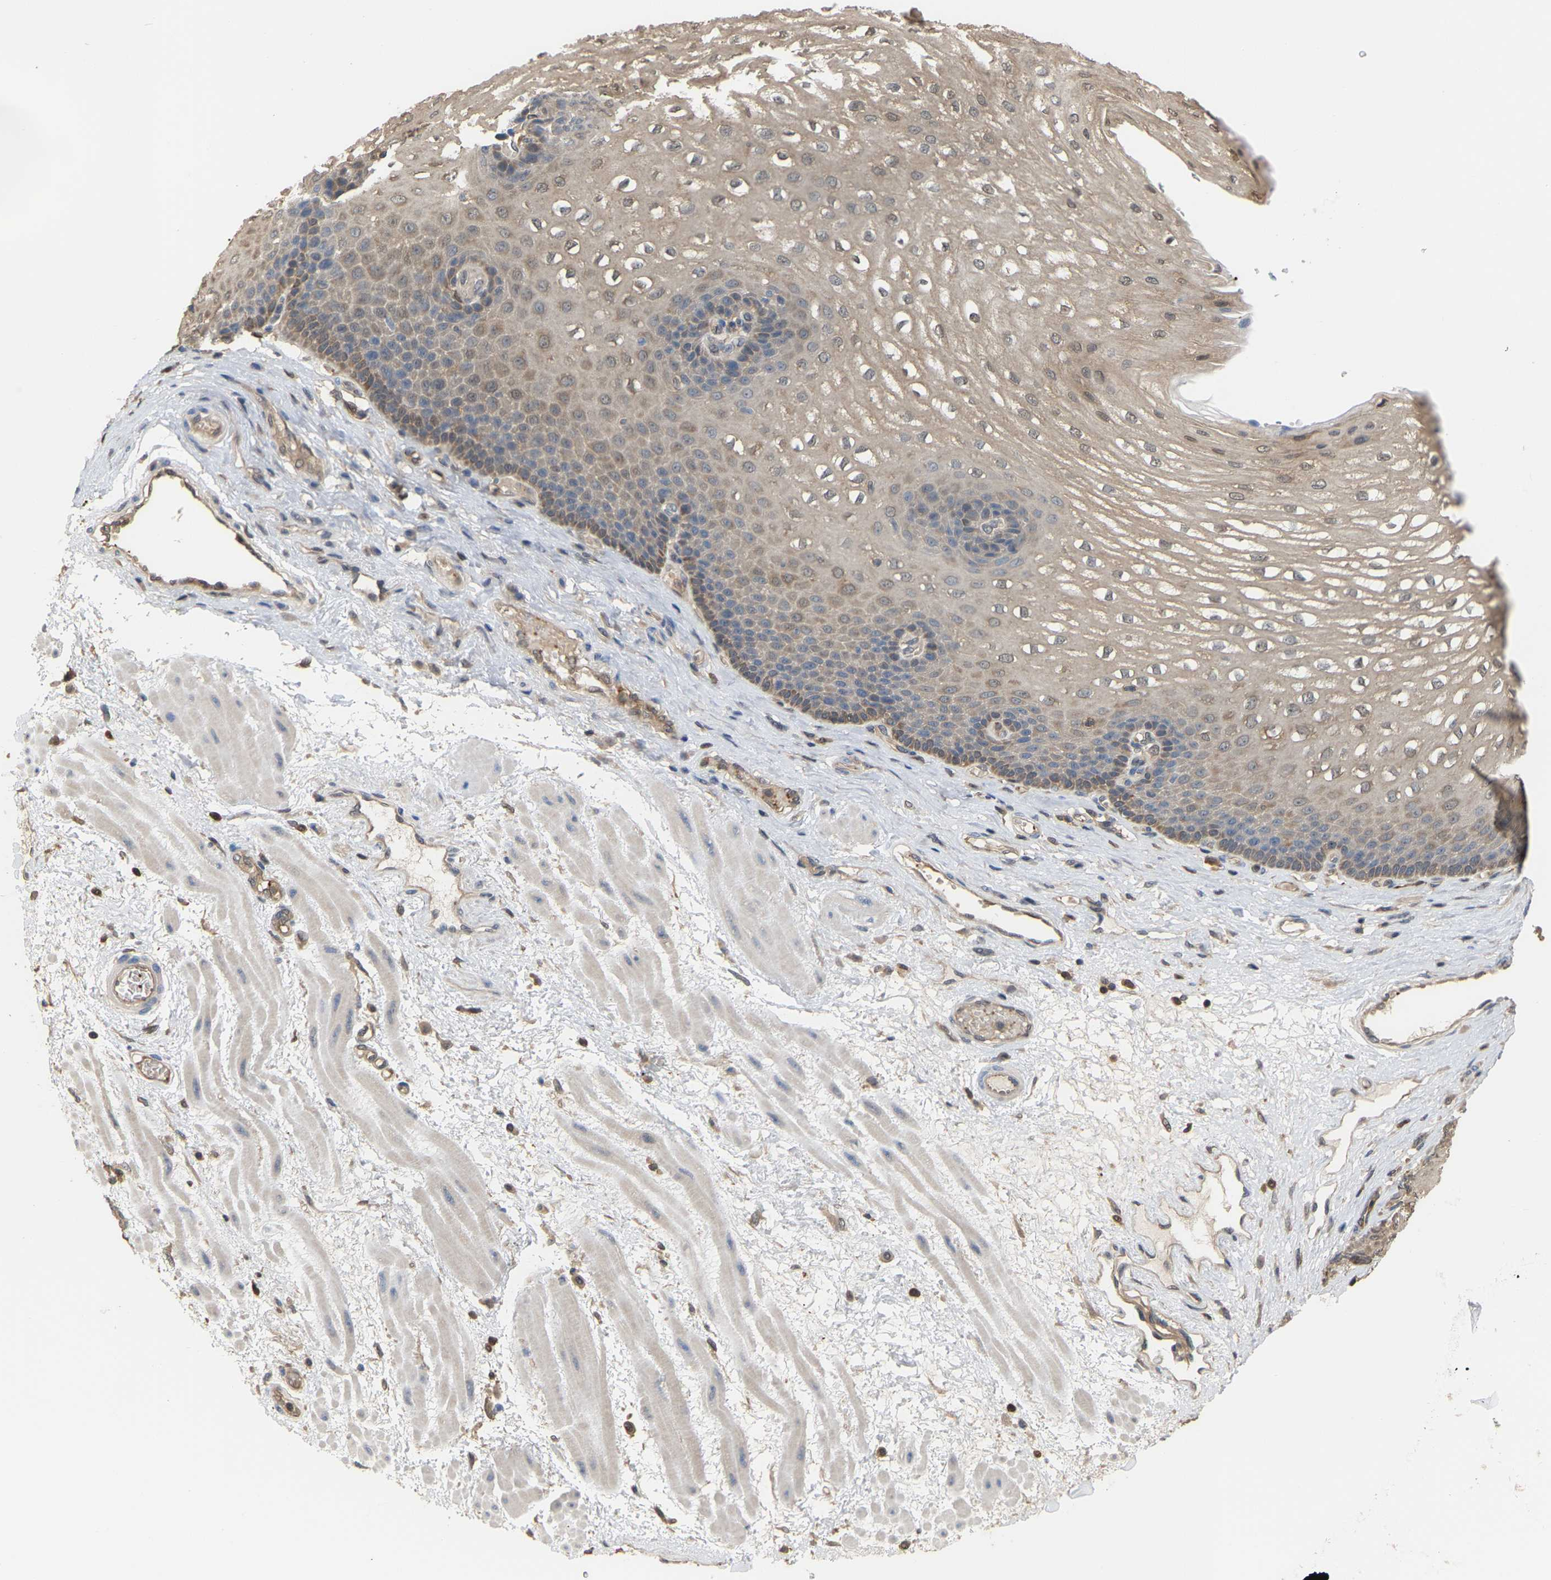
{"staining": {"intensity": "weak", "quantity": ">75%", "location": "cytoplasmic/membranous"}, "tissue": "esophagus", "cell_type": "Squamous epithelial cells", "image_type": "normal", "snomed": [{"axis": "morphology", "description": "Normal tissue, NOS"}, {"axis": "topography", "description": "Esophagus"}], "caption": "A histopathology image of esophagus stained for a protein reveals weak cytoplasmic/membranous brown staining in squamous epithelial cells.", "gene": "MTPN", "patient": {"sex": "male", "age": 48}}